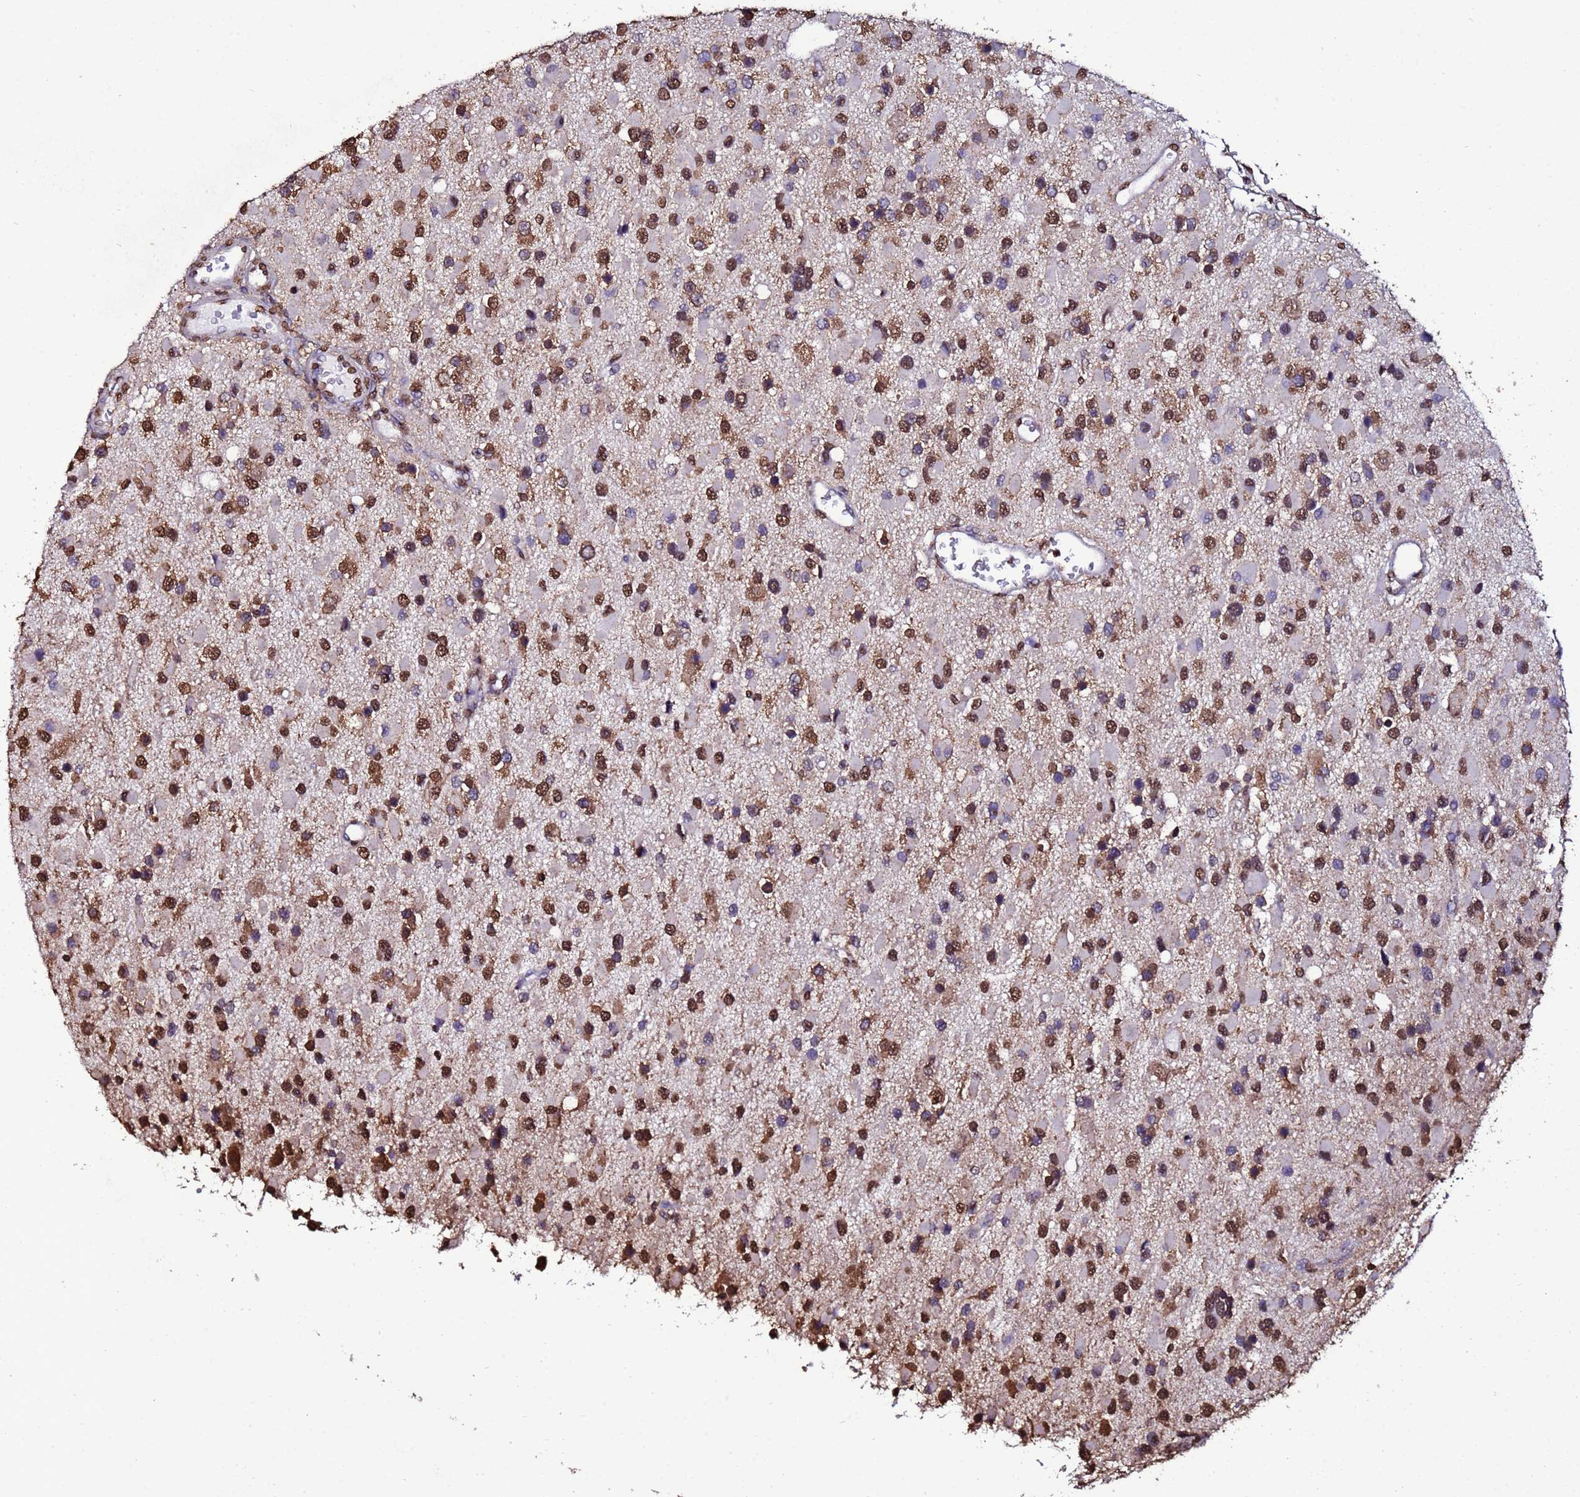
{"staining": {"intensity": "strong", "quantity": ">75%", "location": "cytoplasmic/membranous,nuclear"}, "tissue": "glioma", "cell_type": "Tumor cells", "image_type": "cancer", "snomed": [{"axis": "morphology", "description": "Glioma, malignant, High grade"}, {"axis": "topography", "description": "Brain"}], "caption": "Glioma stained with a brown dye shows strong cytoplasmic/membranous and nuclear positive positivity in about >75% of tumor cells.", "gene": "TRIP6", "patient": {"sex": "male", "age": 53}}